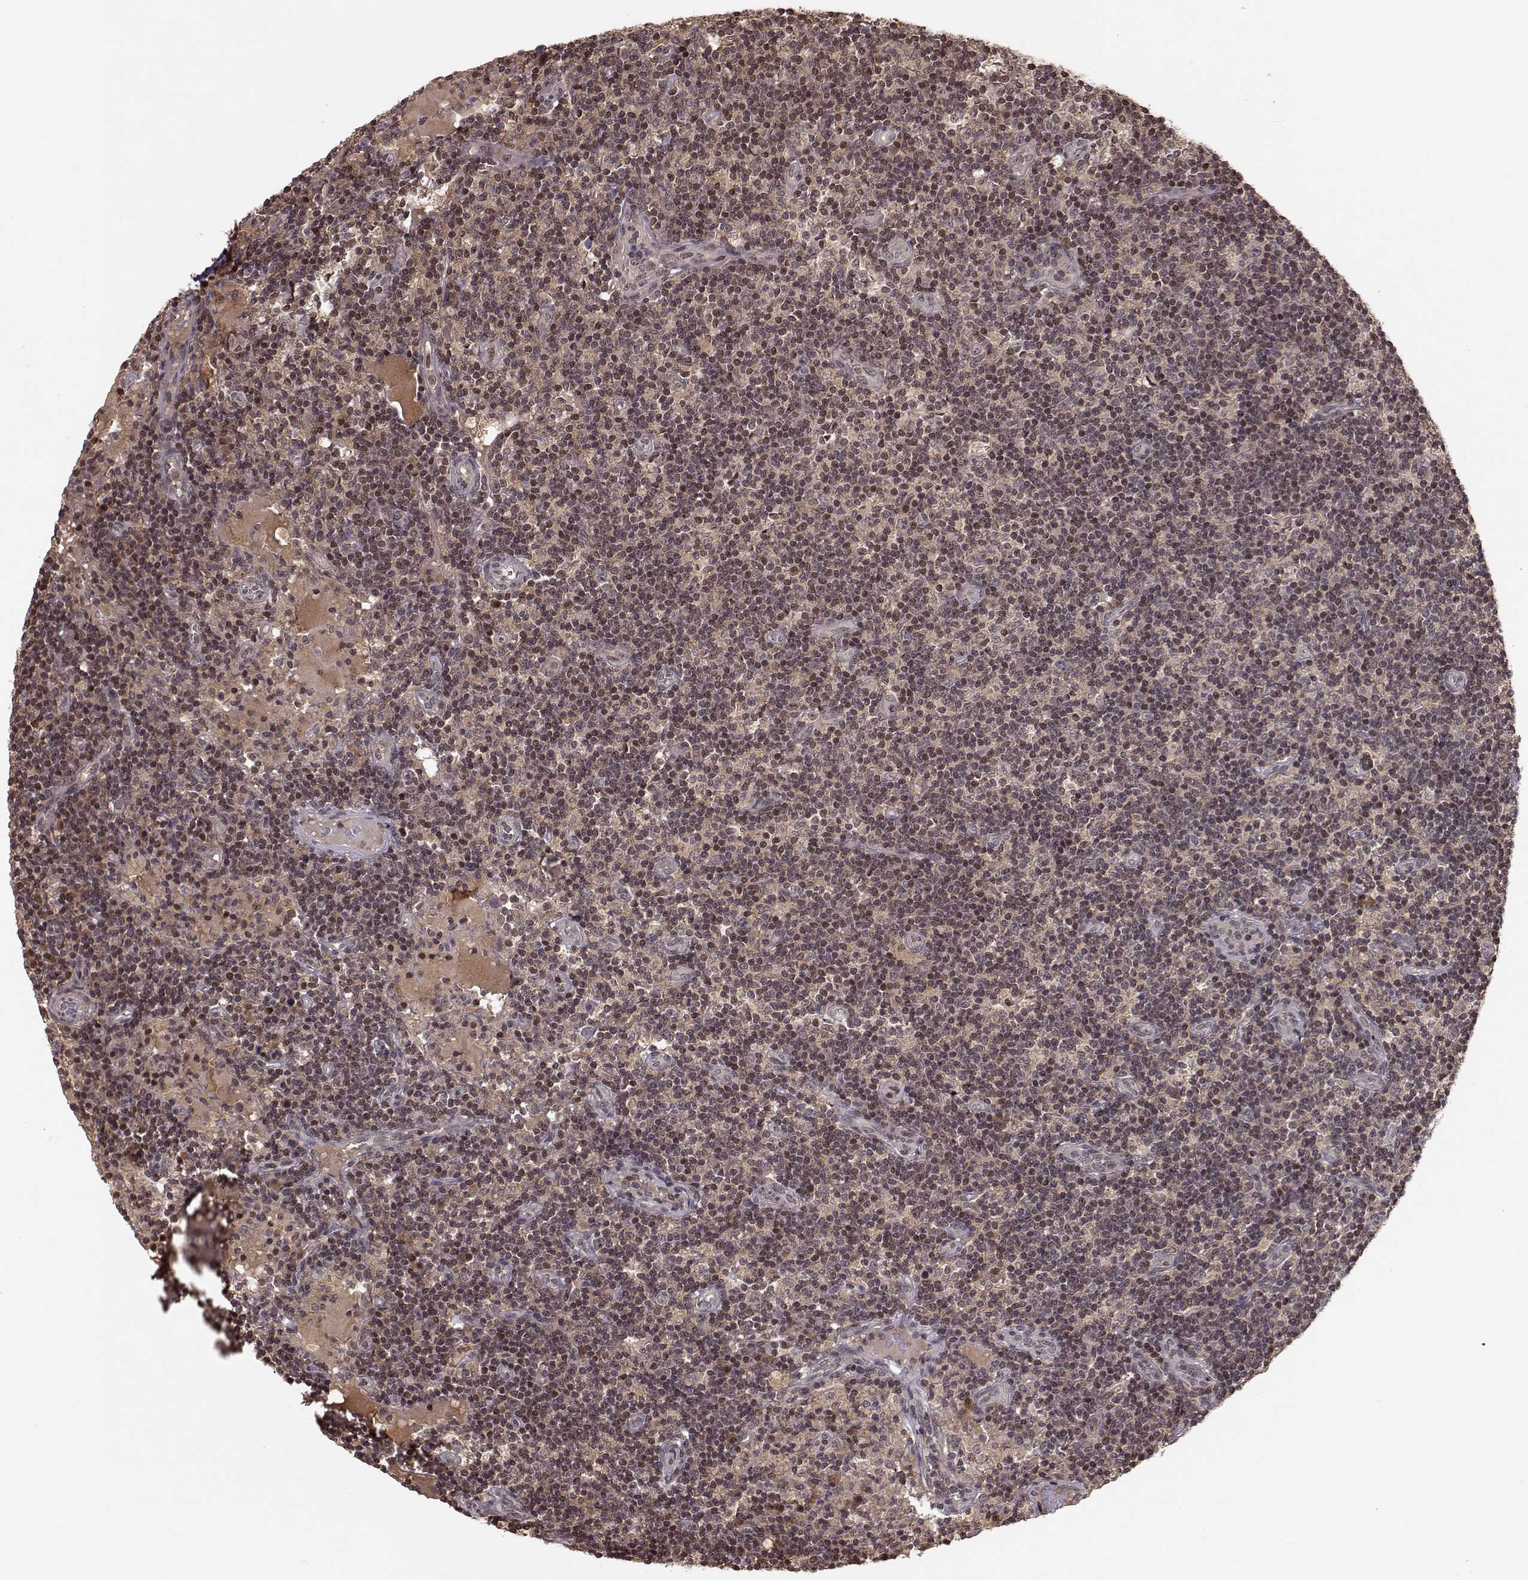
{"staining": {"intensity": "moderate", "quantity": "25%-75%", "location": "cytoplasmic/membranous"}, "tissue": "lymph node", "cell_type": "Non-germinal center cells", "image_type": "normal", "snomed": [{"axis": "morphology", "description": "Normal tissue, NOS"}, {"axis": "topography", "description": "Lymph node"}], "caption": "A brown stain shows moderate cytoplasmic/membranous staining of a protein in non-germinal center cells of benign lymph node. The staining was performed using DAB (3,3'-diaminobenzidine), with brown indicating positive protein expression. Nuclei are stained blue with hematoxylin.", "gene": "PLEKHG3", "patient": {"sex": "female", "age": 72}}